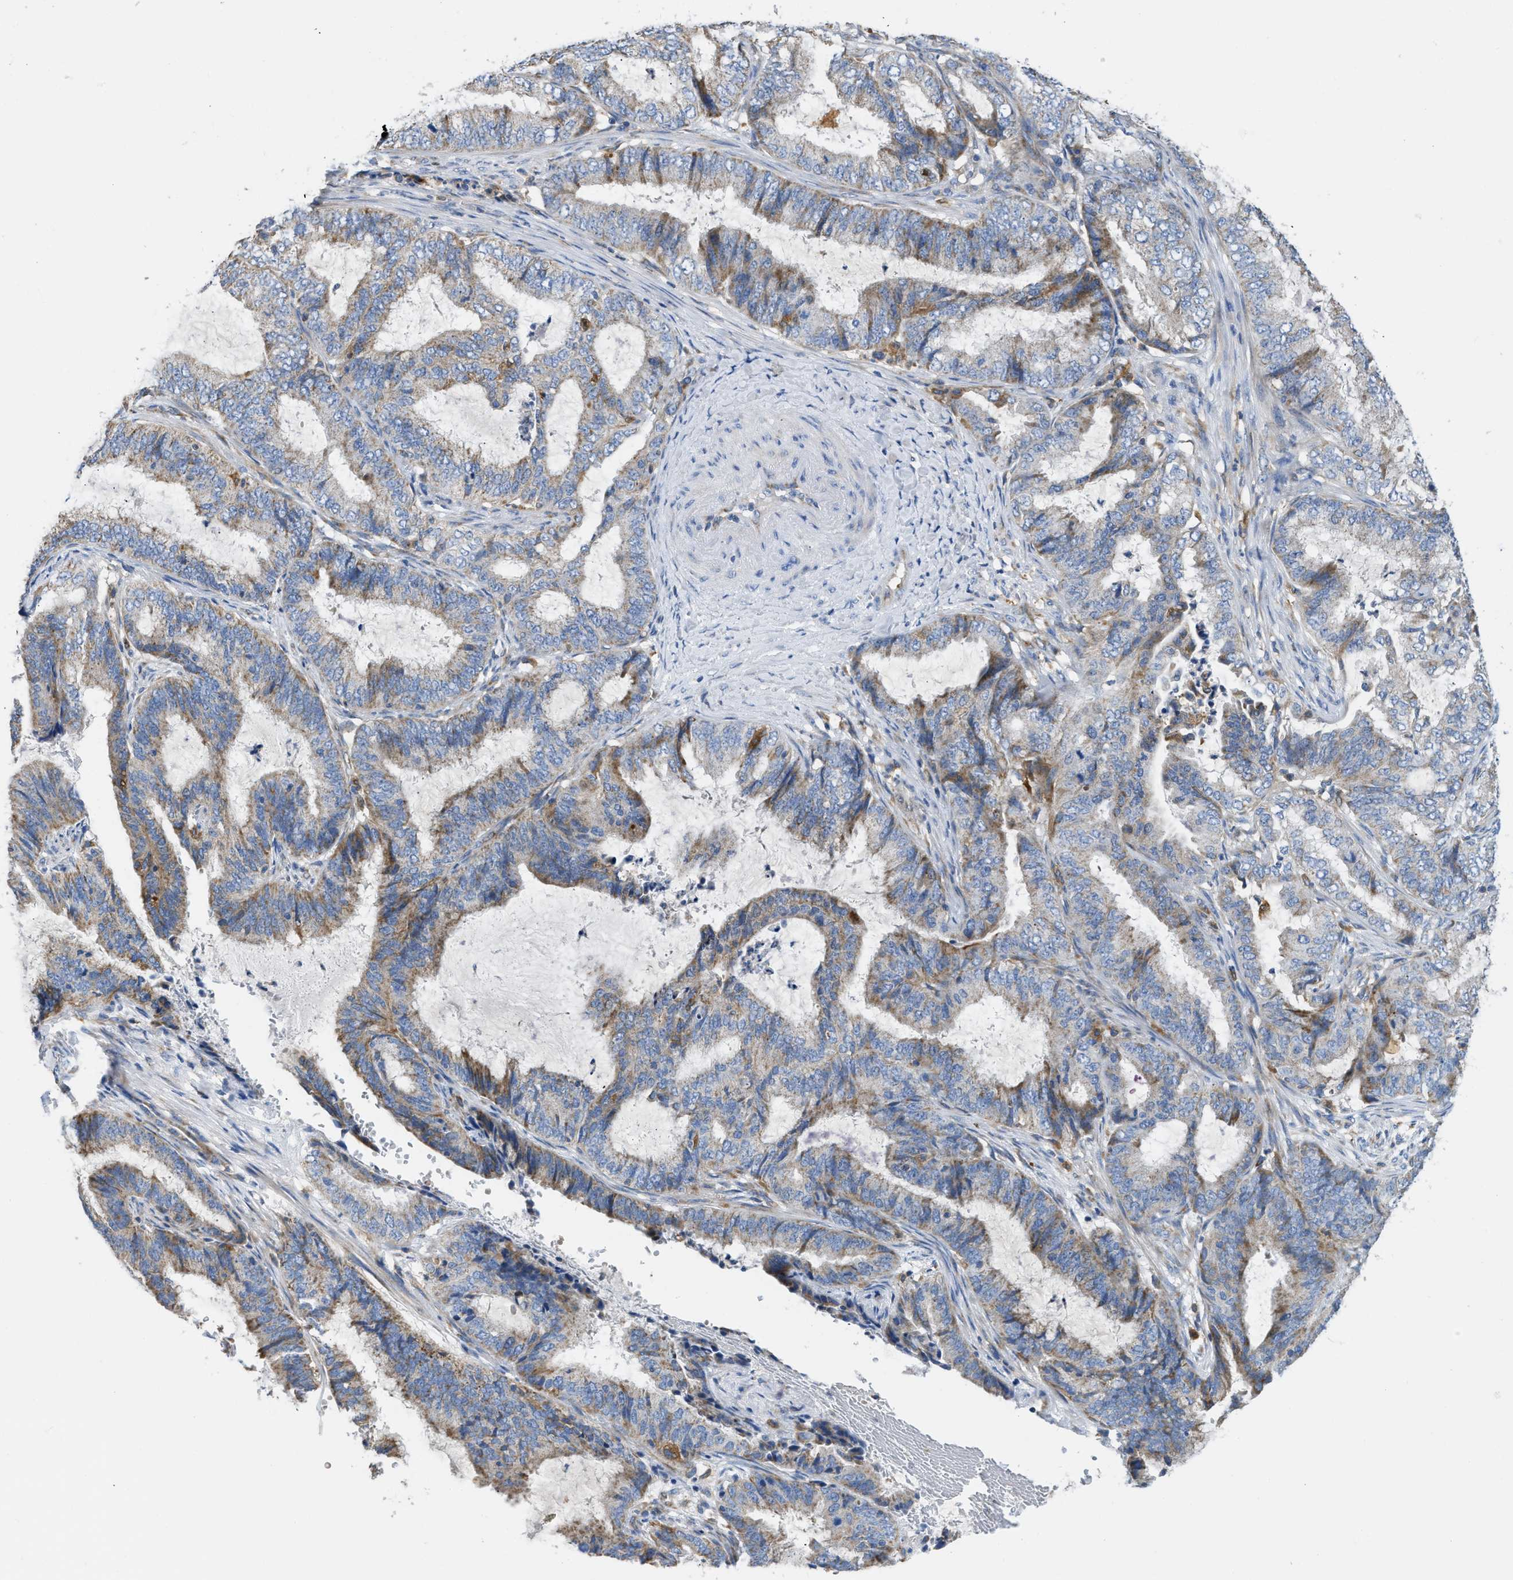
{"staining": {"intensity": "weak", "quantity": ">75%", "location": "cytoplasmic/membranous"}, "tissue": "endometrial cancer", "cell_type": "Tumor cells", "image_type": "cancer", "snomed": [{"axis": "morphology", "description": "Adenocarcinoma, NOS"}, {"axis": "topography", "description": "Endometrium"}], "caption": "Endometrial cancer (adenocarcinoma) was stained to show a protein in brown. There is low levels of weak cytoplasmic/membranous staining in about >75% of tumor cells.", "gene": "SLC25A13", "patient": {"sex": "female", "age": 51}}